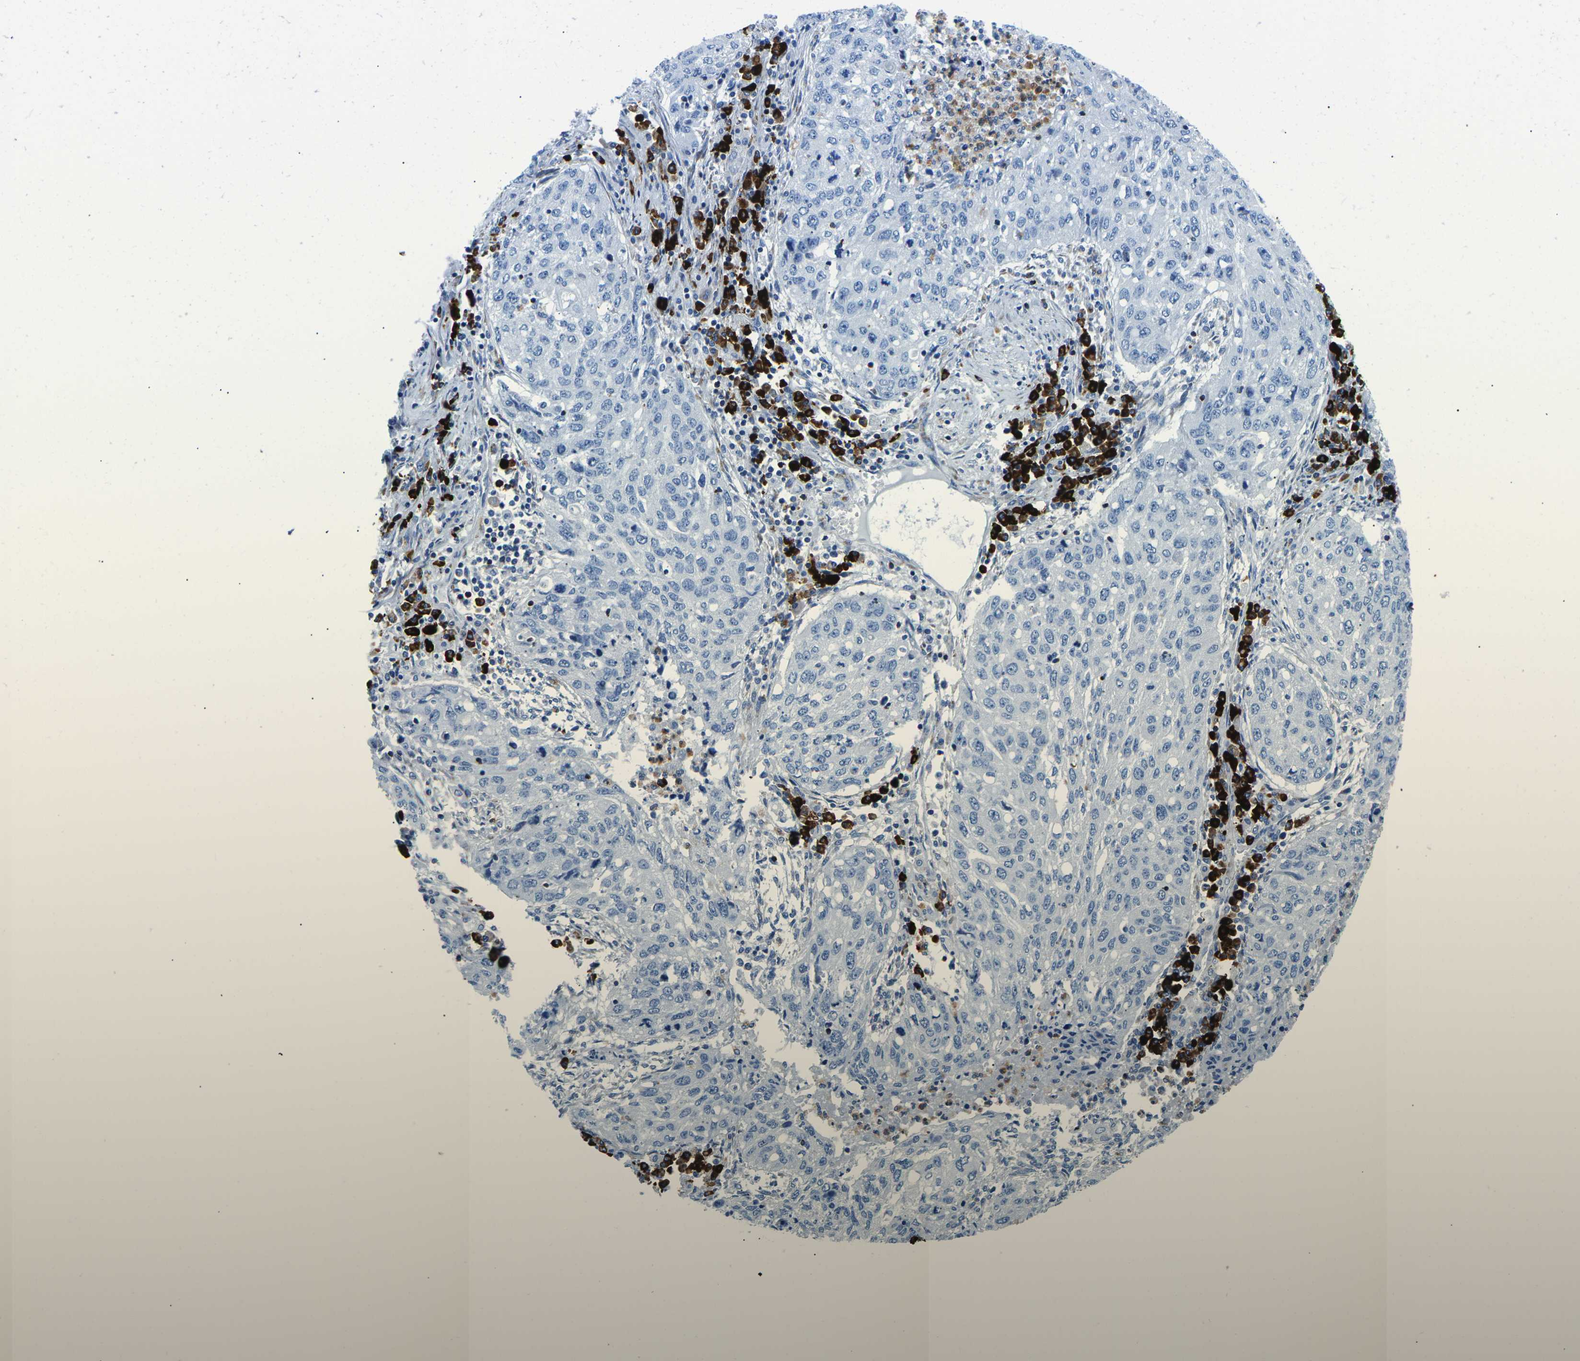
{"staining": {"intensity": "negative", "quantity": "none", "location": "none"}, "tissue": "lung cancer", "cell_type": "Tumor cells", "image_type": "cancer", "snomed": [{"axis": "morphology", "description": "Squamous cell carcinoma, NOS"}, {"axis": "topography", "description": "Lung"}], "caption": "Image shows no protein positivity in tumor cells of squamous cell carcinoma (lung) tissue. (DAB immunohistochemistry (IHC), high magnification).", "gene": "MC4R", "patient": {"sex": "female", "age": 63}}